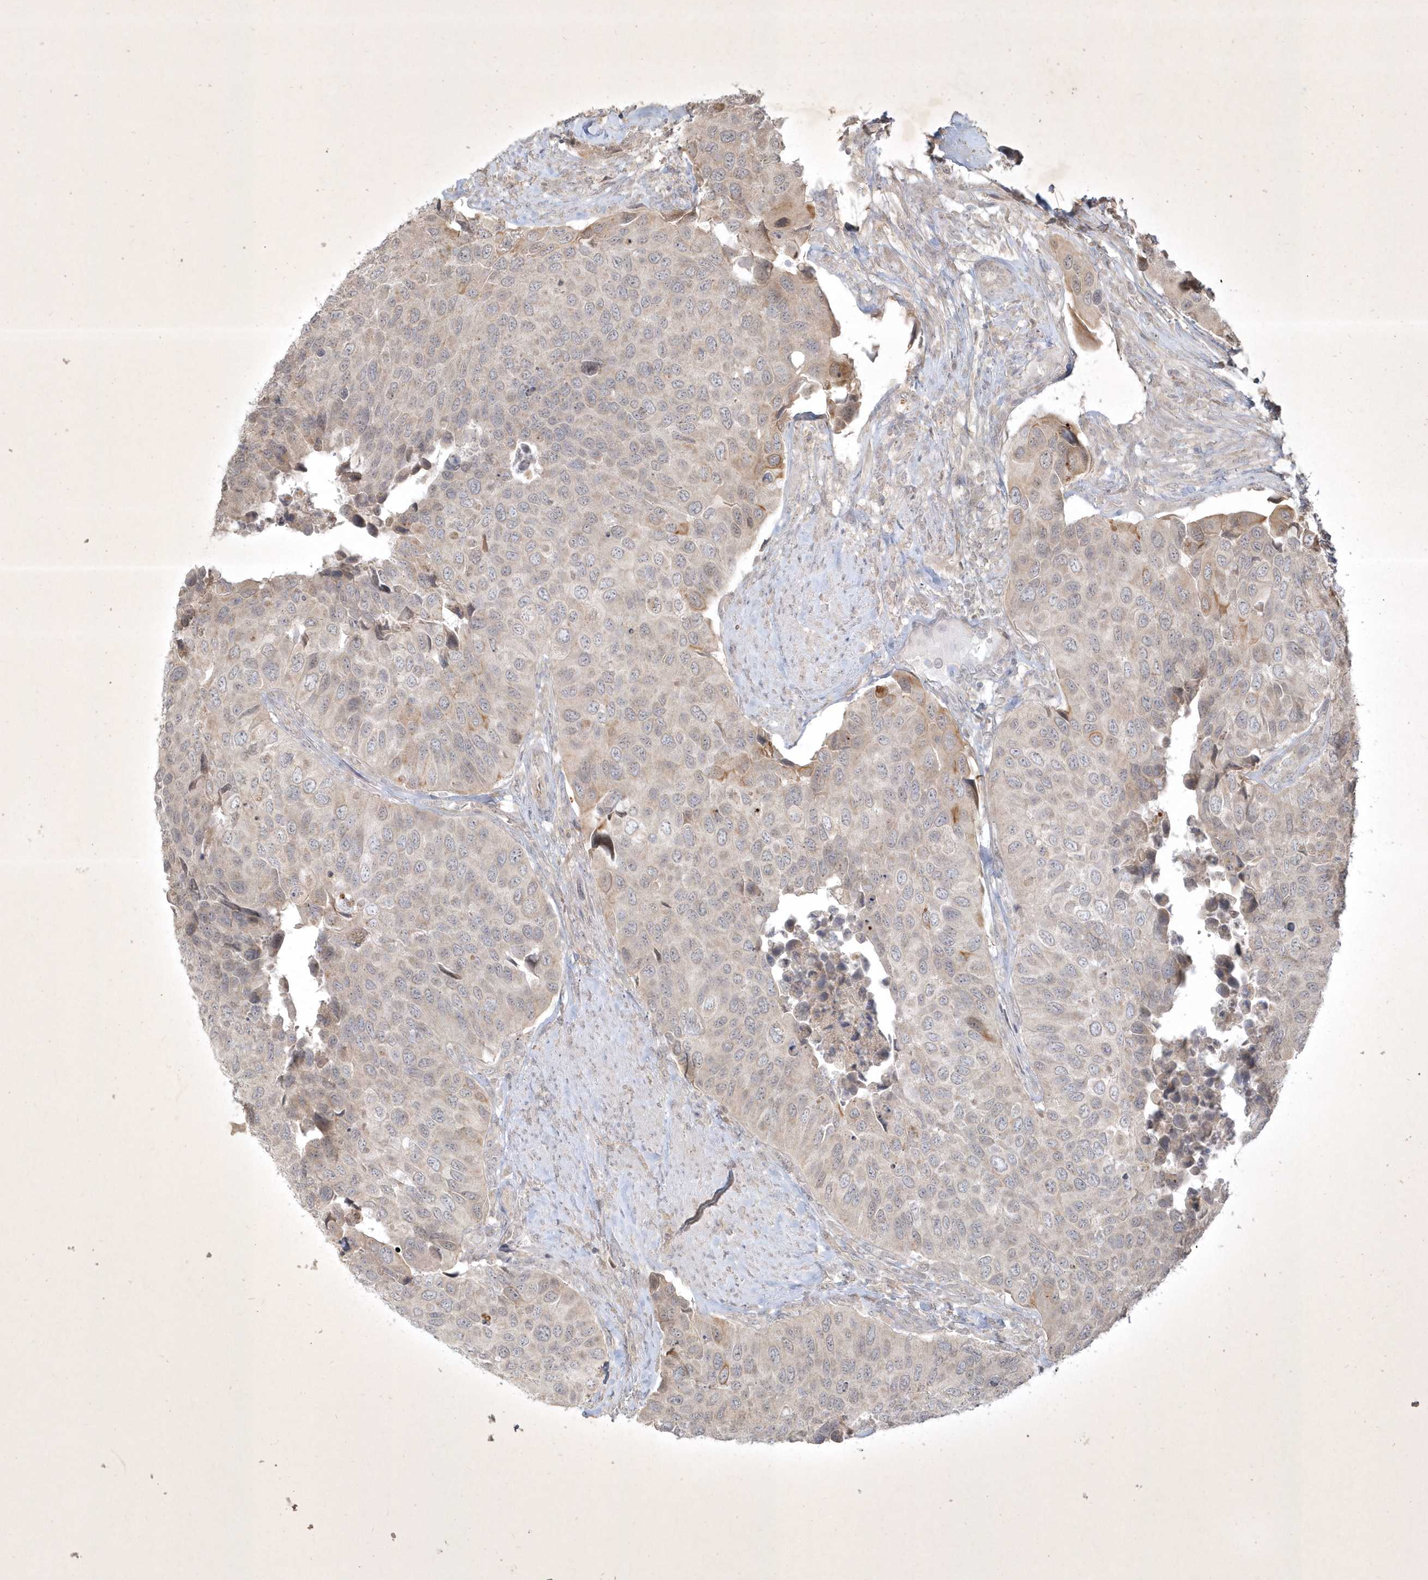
{"staining": {"intensity": "negative", "quantity": "none", "location": "none"}, "tissue": "urothelial cancer", "cell_type": "Tumor cells", "image_type": "cancer", "snomed": [{"axis": "morphology", "description": "Urothelial carcinoma, High grade"}, {"axis": "topography", "description": "Urinary bladder"}], "caption": "Image shows no protein expression in tumor cells of urothelial carcinoma (high-grade) tissue.", "gene": "BOD1", "patient": {"sex": "male", "age": 74}}